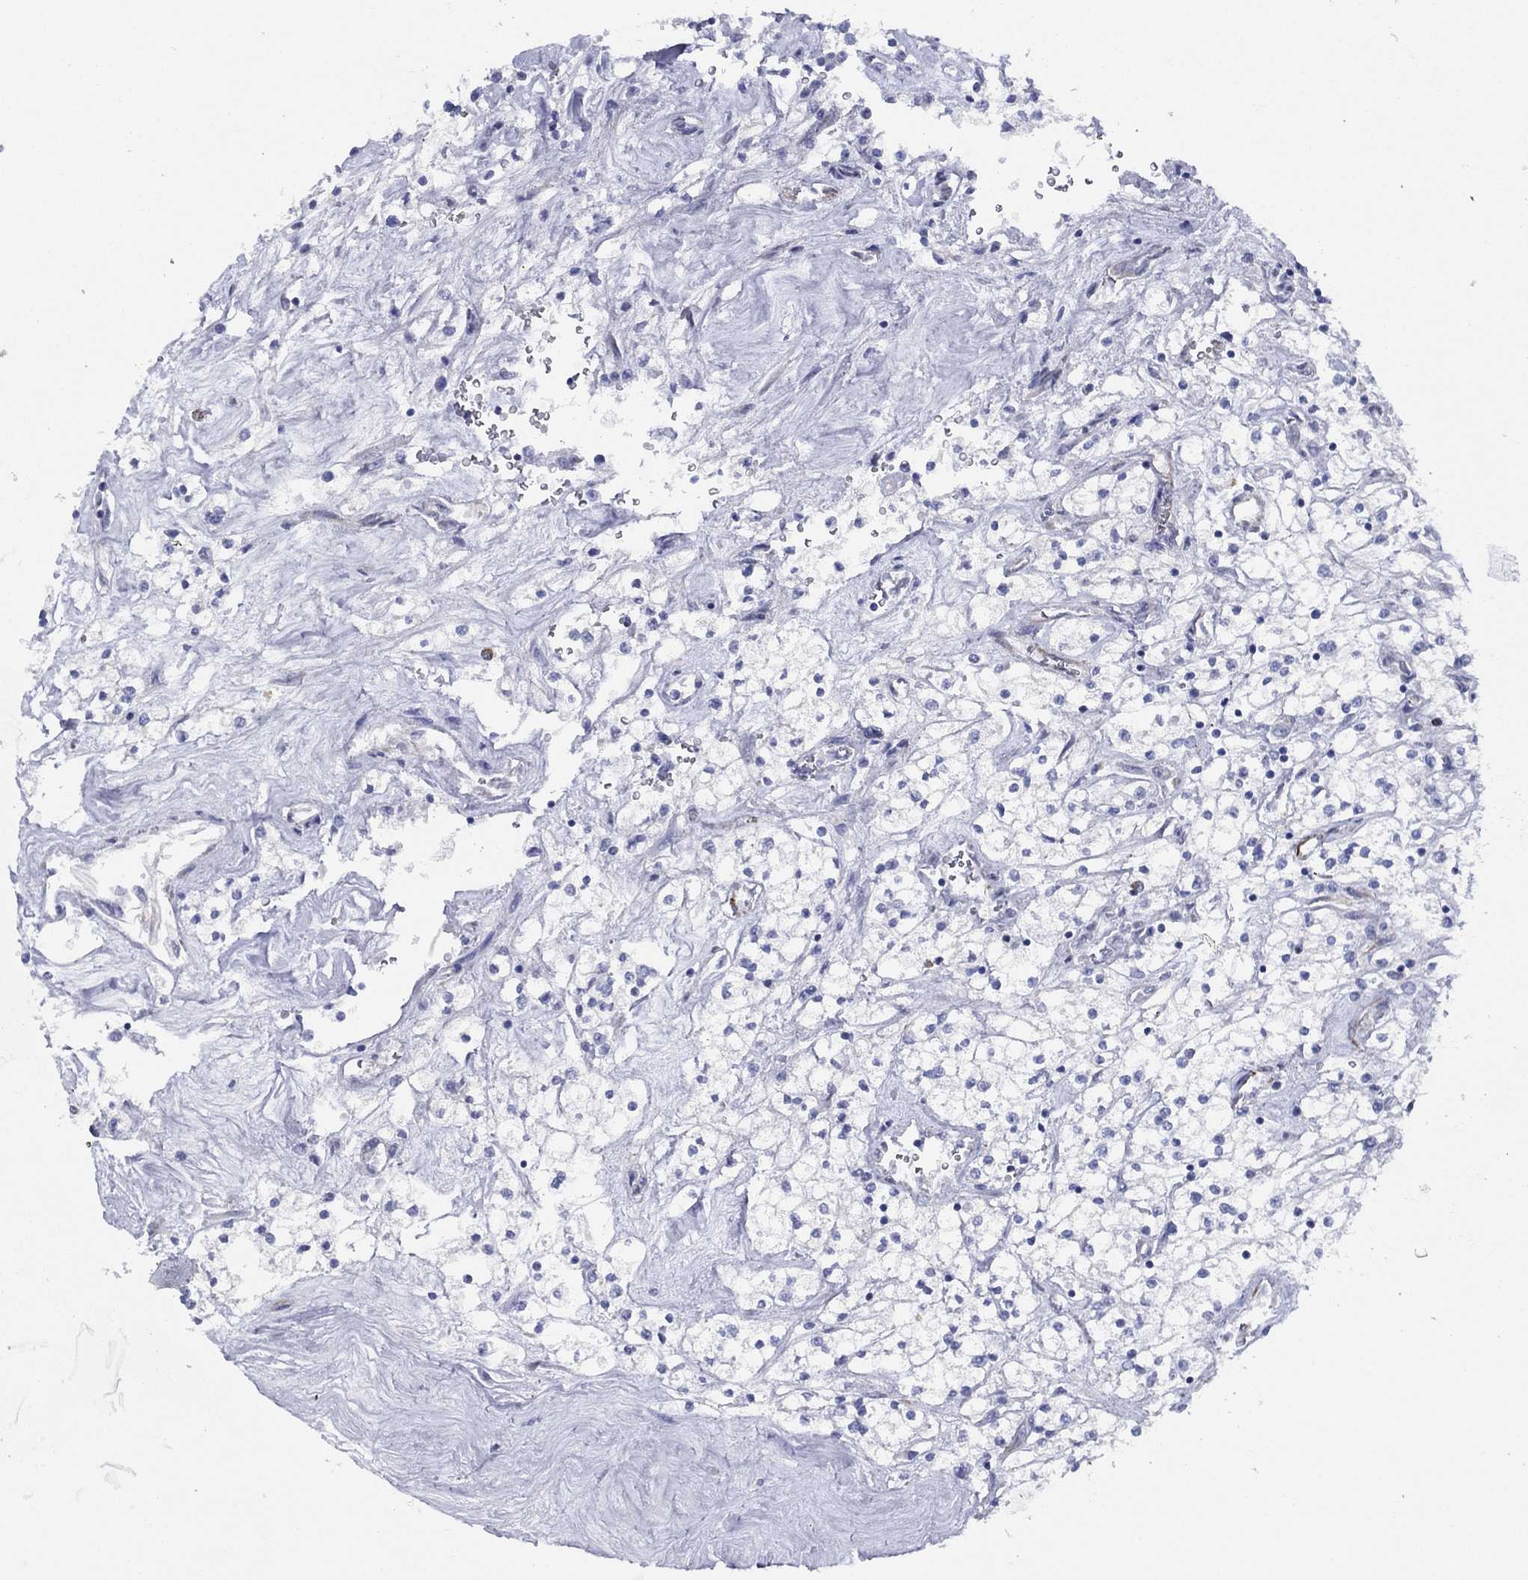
{"staining": {"intensity": "negative", "quantity": "none", "location": "none"}, "tissue": "renal cancer", "cell_type": "Tumor cells", "image_type": "cancer", "snomed": [{"axis": "morphology", "description": "Adenocarcinoma, NOS"}, {"axis": "topography", "description": "Kidney"}], "caption": "A histopathology image of renal cancer (adenocarcinoma) stained for a protein demonstrates no brown staining in tumor cells.", "gene": "MAS1", "patient": {"sex": "male", "age": 80}}